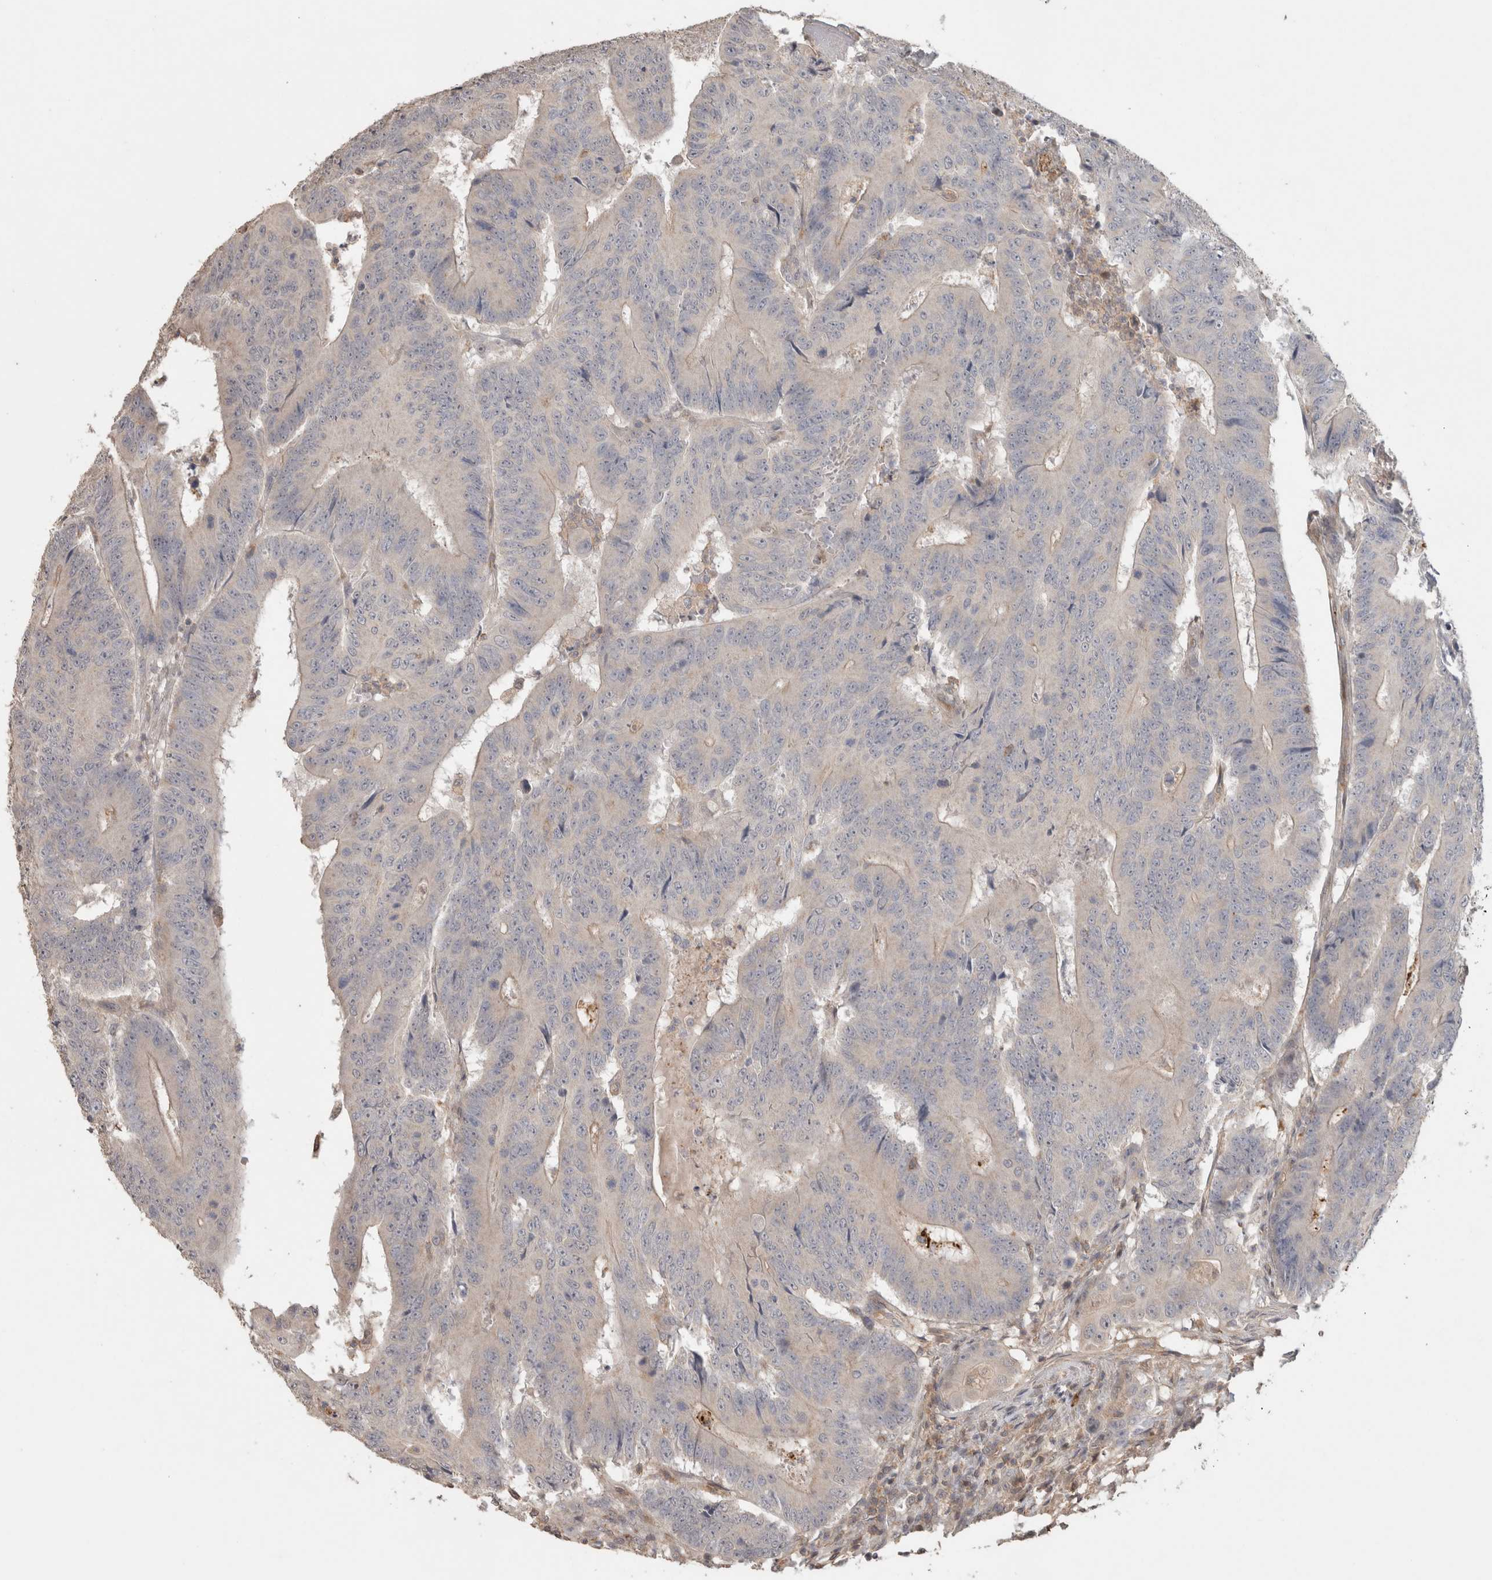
{"staining": {"intensity": "negative", "quantity": "none", "location": "none"}, "tissue": "colorectal cancer", "cell_type": "Tumor cells", "image_type": "cancer", "snomed": [{"axis": "morphology", "description": "Adenocarcinoma, NOS"}, {"axis": "topography", "description": "Colon"}], "caption": "This histopathology image is of adenocarcinoma (colorectal) stained with immunohistochemistry (IHC) to label a protein in brown with the nuclei are counter-stained blue. There is no expression in tumor cells.", "gene": "HSPG2", "patient": {"sex": "male", "age": 83}}